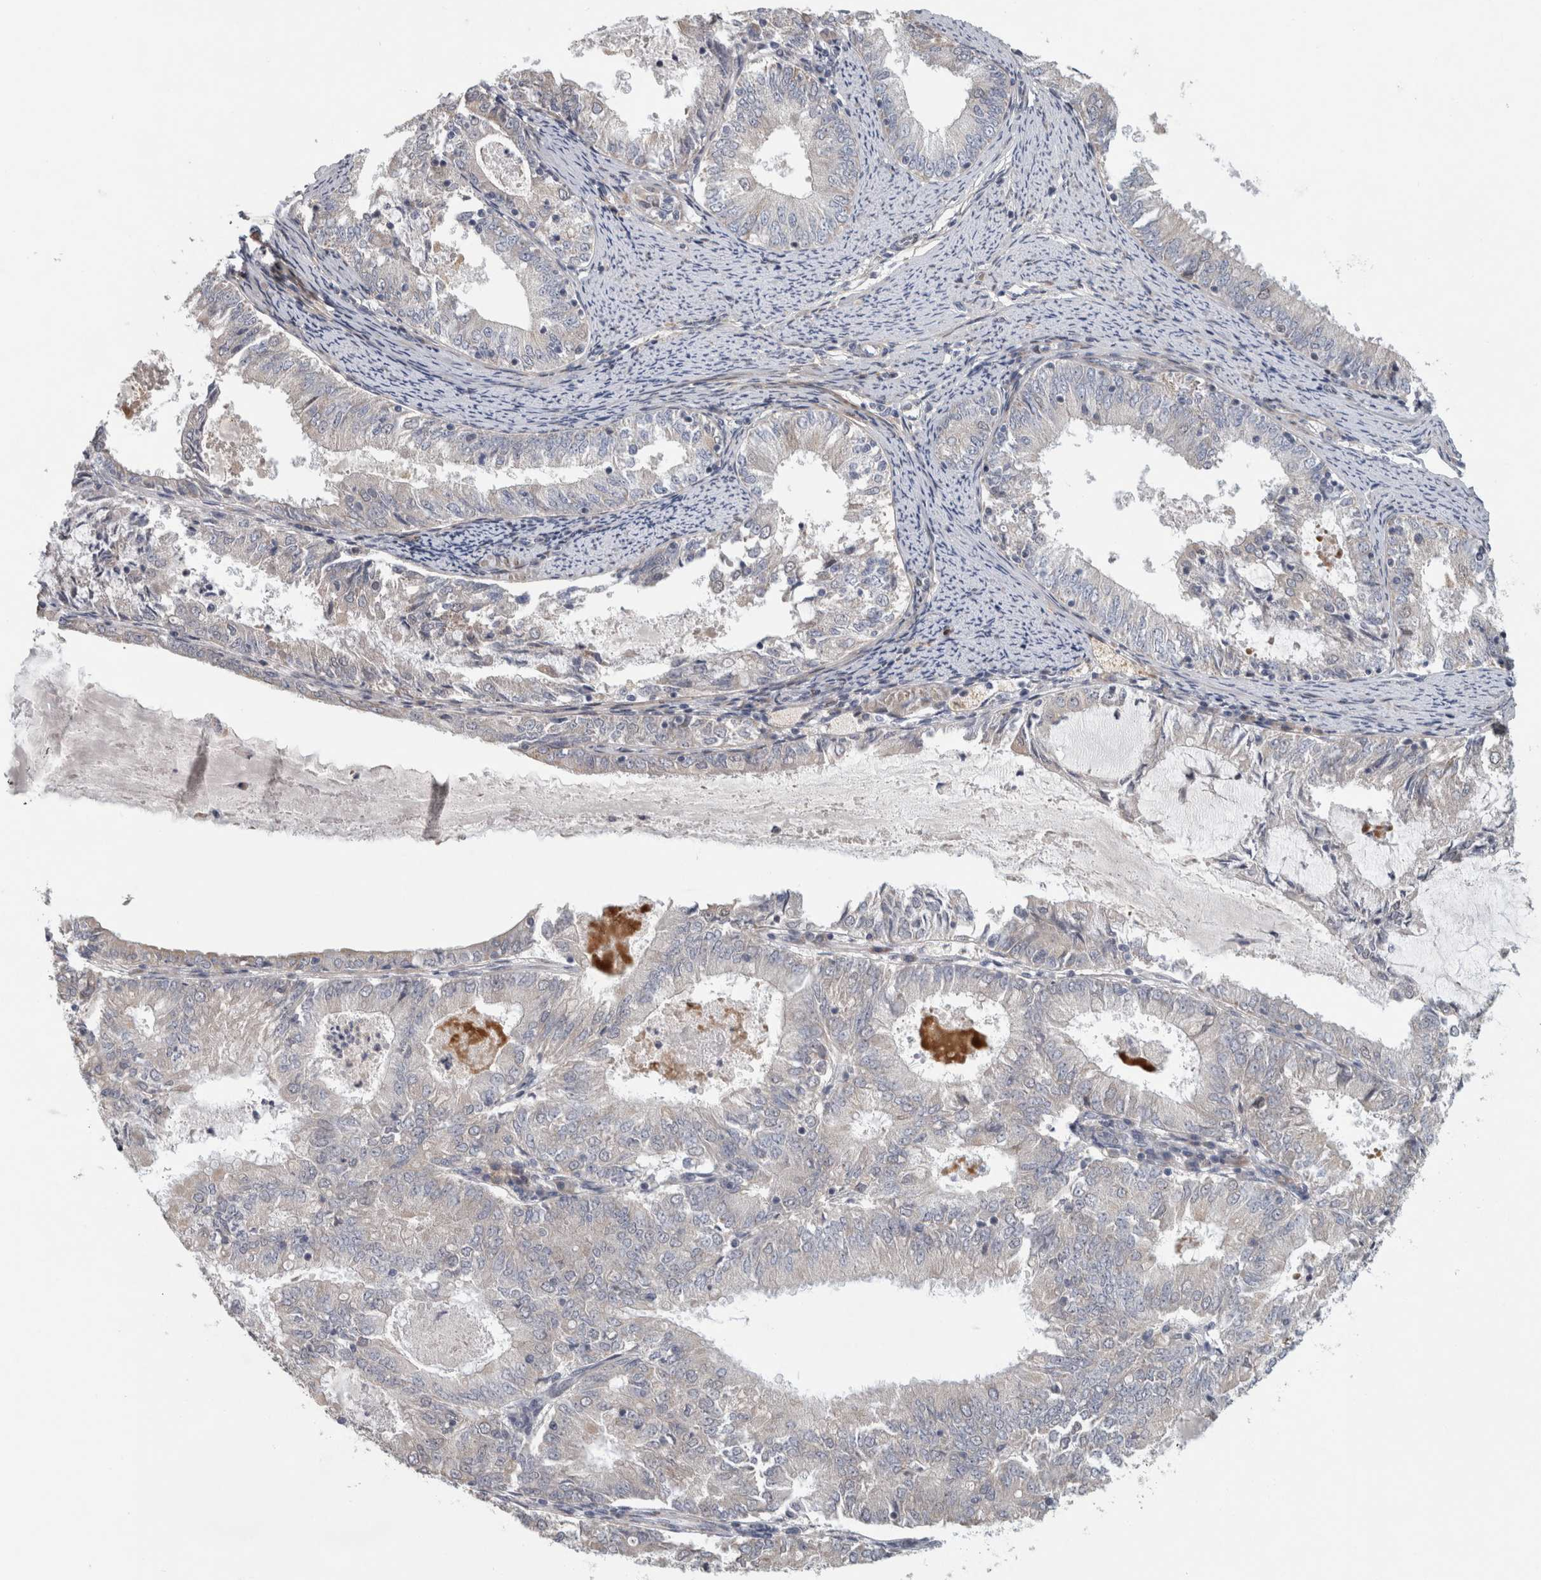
{"staining": {"intensity": "negative", "quantity": "none", "location": "none"}, "tissue": "endometrial cancer", "cell_type": "Tumor cells", "image_type": "cancer", "snomed": [{"axis": "morphology", "description": "Adenocarcinoma, NOS"}, {"axis": "topography", "description": "Endometrium"}], "caption": "The image demonstrates no staining of tumor cells in endometrial adenocarcinoma. (DAB (3,3'-diaminobenzidine) IHC with hematoxylin counter stain).", "gene": "RBM48", "patient": {"sex": "female", "age": 57}}